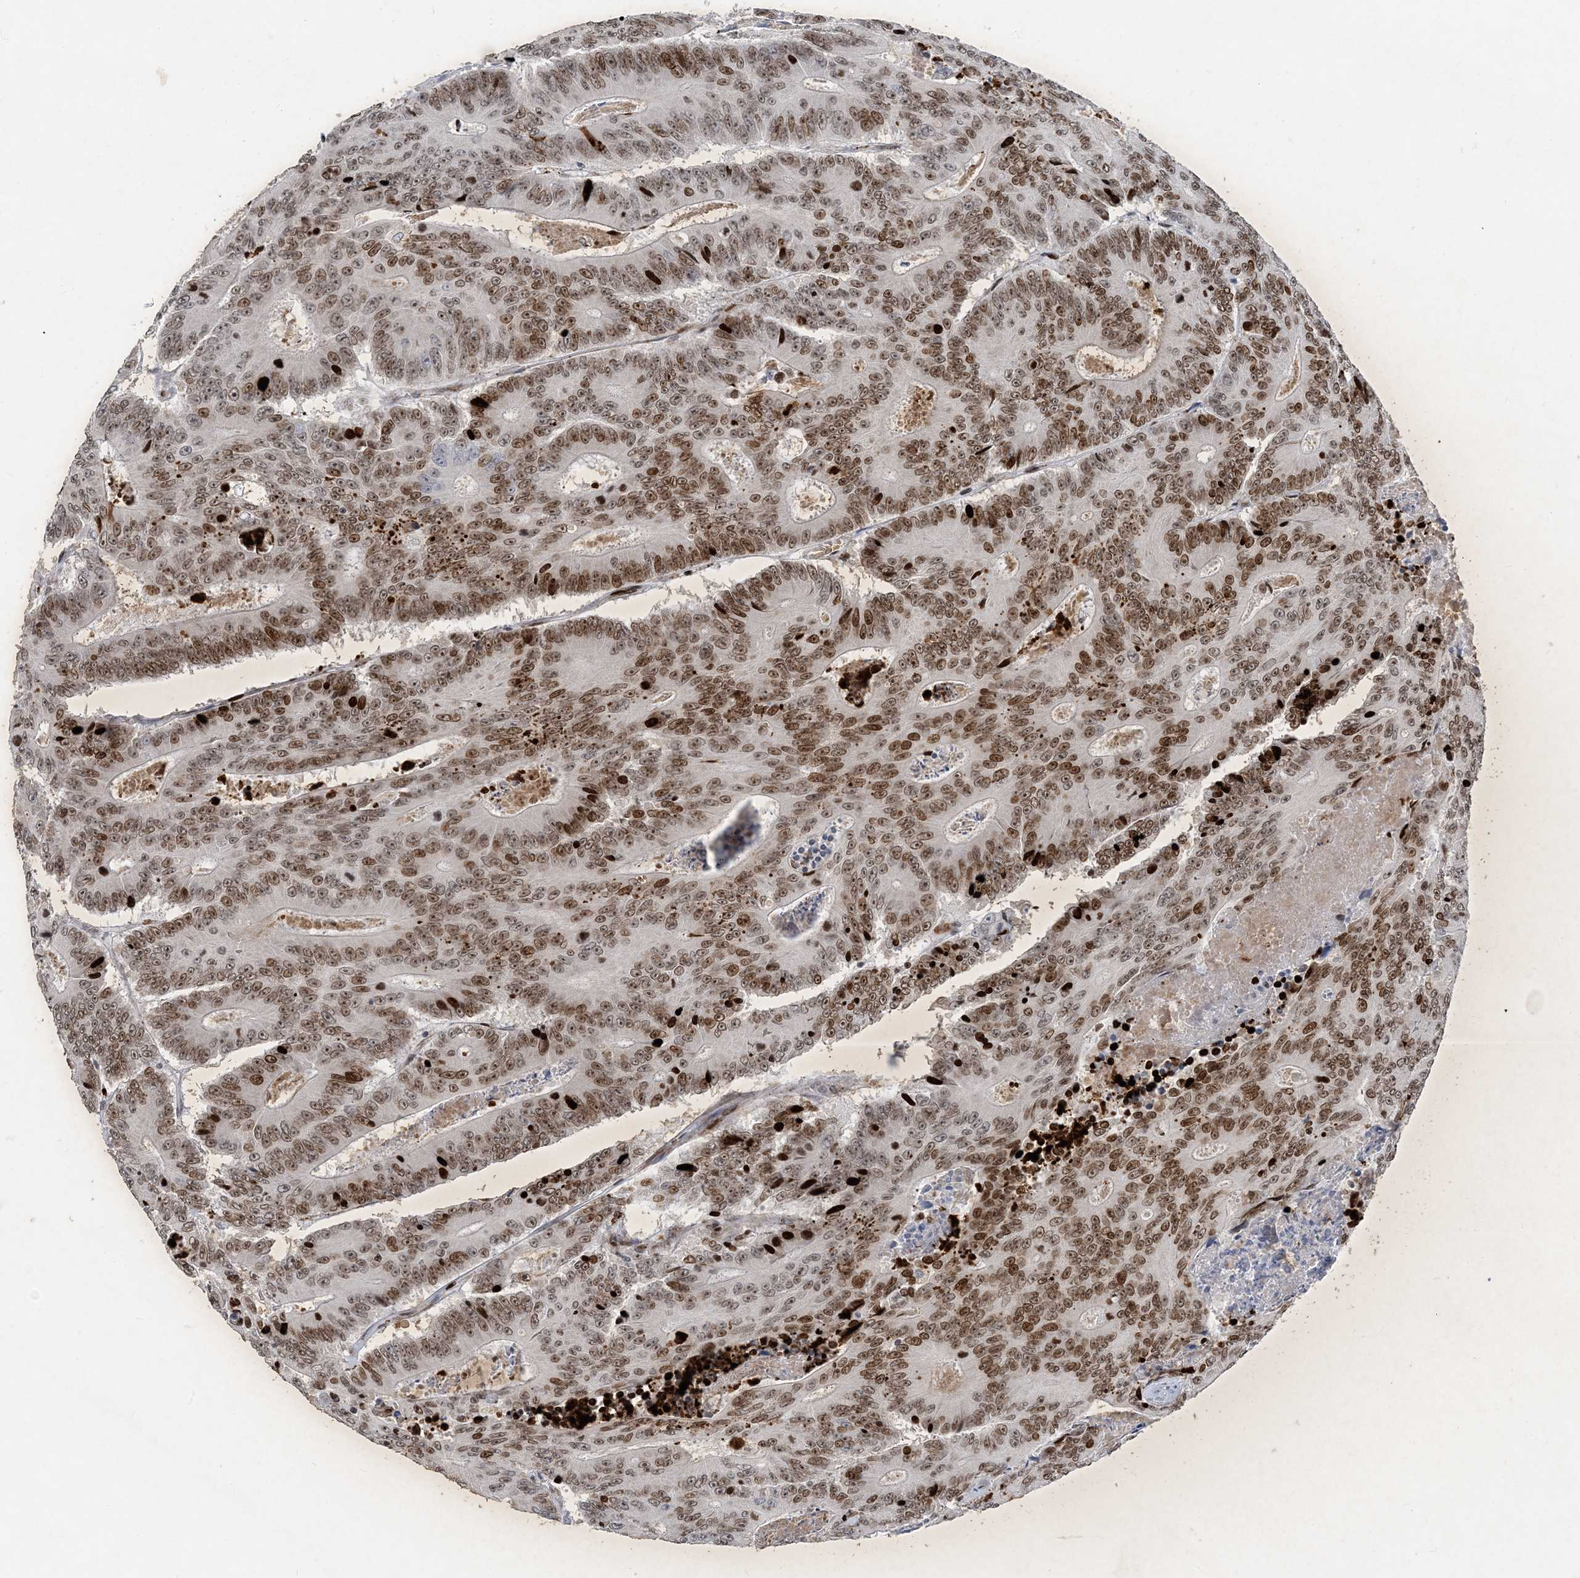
{"staining": {"intensity": "moderate", "quantity": ">75%", "location": "nuclear"}, "tissue": "colorectal cancer", "cell_type": "Tumor cells", "image_type": "cancer", "snomed": [{"axis": "morphology", "description": "Adenocarcinoma, NOS"}, {"axis": "topography", "description": "Colon"}], "caption": "This image exhibits immunohistochemistry staining of colorectal cancer (adenocarcinoma), with medium moderate nuclear expression in approximately >75% of tumor cells.", "gene": "SLC25A53", "patient": {"sex": "male", "age": 83}}